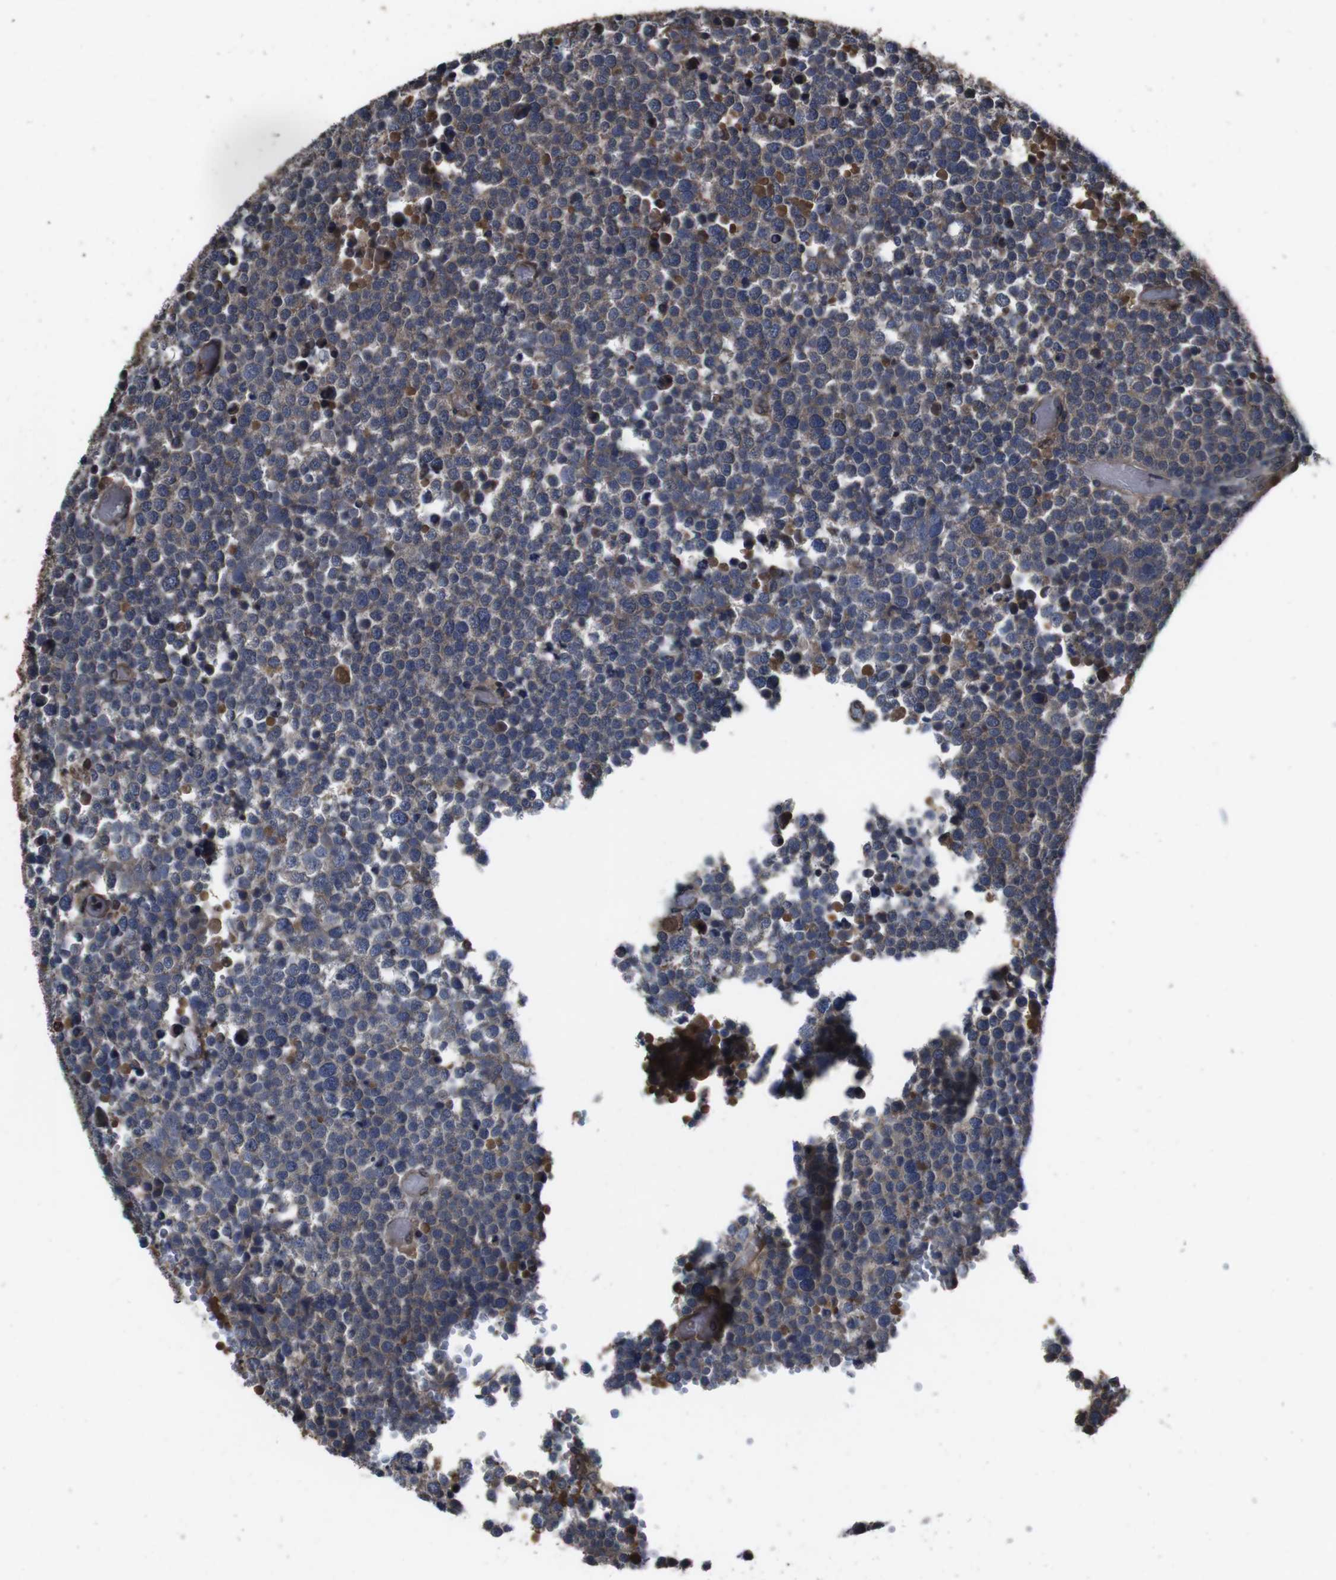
{"staining": {"intensity": "moderate", "quantity": "25%-75%", "location": "cytoplasmic/membranous"}, "tissue": "testis cancer", "cell_type": "Tumor cells", "image_type": "cancer", "snomed": [{"axis": "morphology", "description": "Seminoma, NOS"}, {"axis": "topography", "description": "Testis"}], "caption": "Immunohistochemical staining of human testis cancer shows medium levels of moderate cytoplasmic/membranous protein expression in about 25%-75% of tumor cells. Using DAB (brown) and hematoxylin (blue) stains, captured at high magnification using brightfield microscopy.", "gene": "CXCL11", "patient": {"sex": "male", "age": 71}}